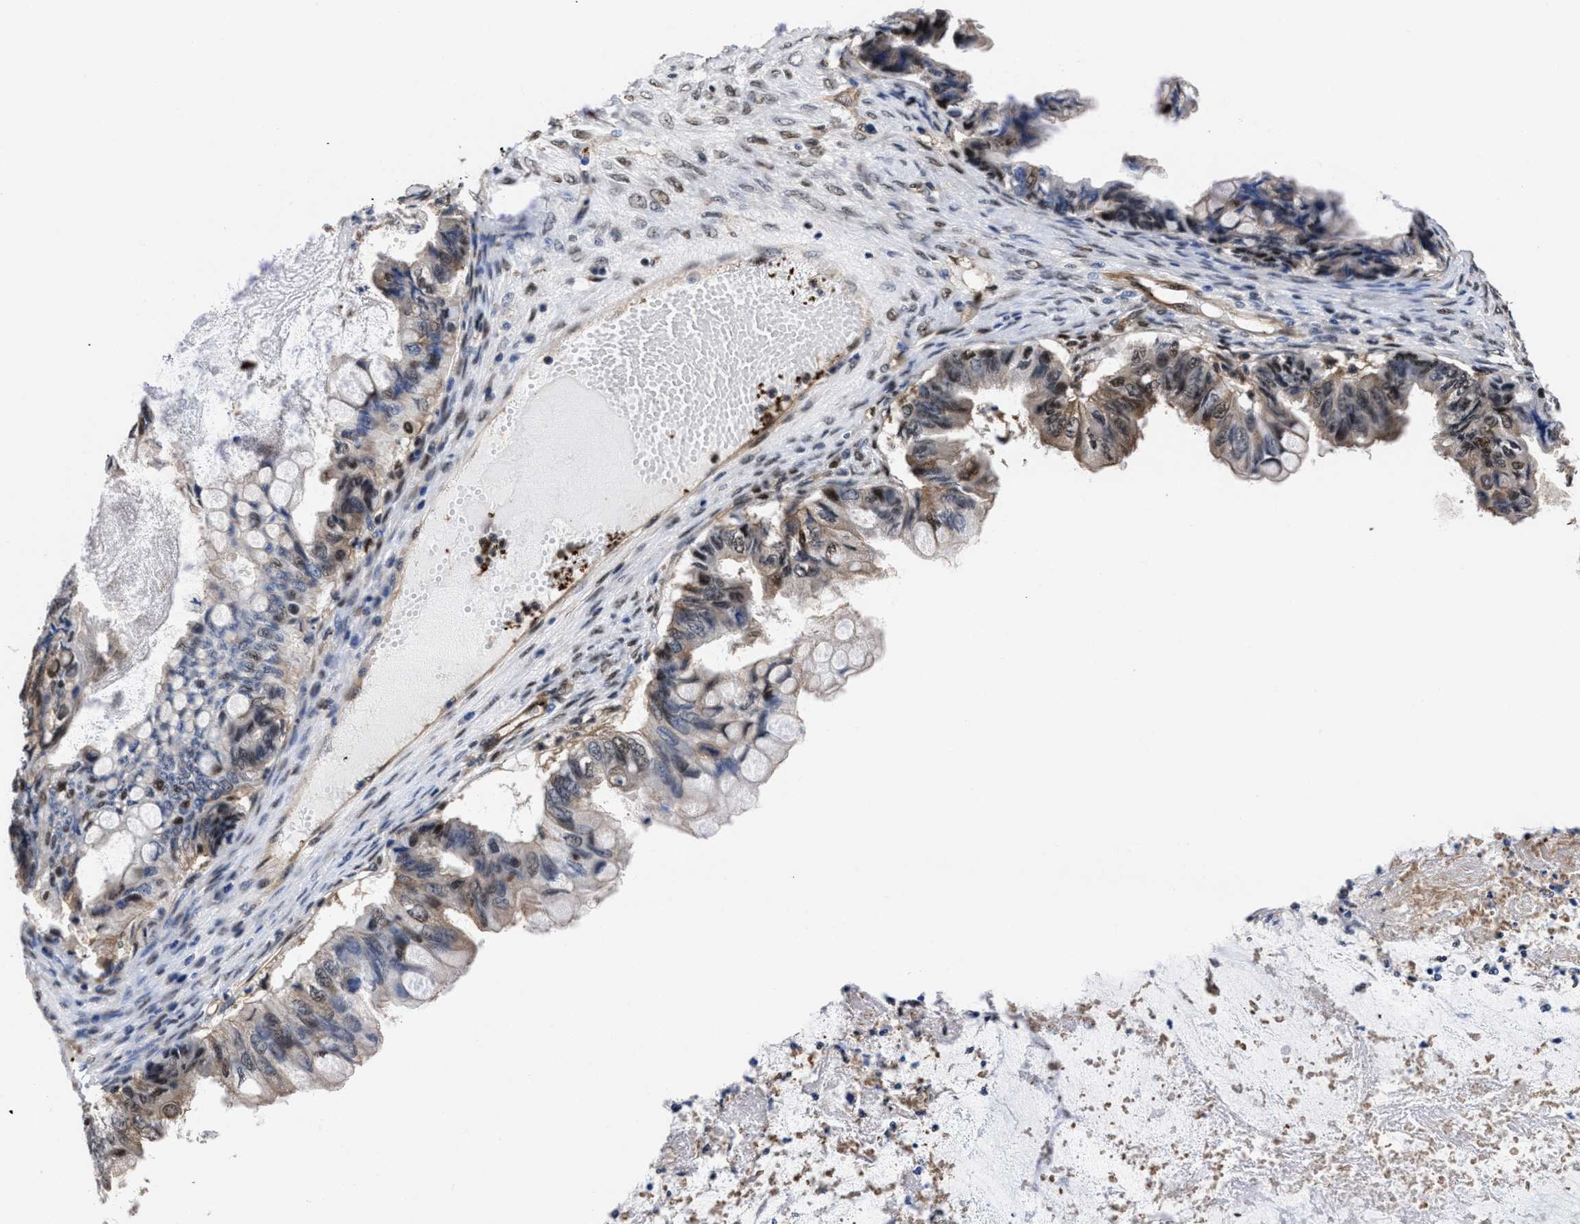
{"staining": {"intensity": "weak", "quantity": "25%-75%", "location": "cytoplasmic/membranous,nuclear"}, "tissue": "ovarian cancer", "cell_type": "Tumor cells", "image_type": "cancer", "snomed": [{"axis": "morphology", "description": "Cystadenocarcinoma, mucinous, NOS"}, {"axis": "topography", "description": "Ovary"}], "caption": "Immunohistochemistry (IHC) (DAB (3,3'-diaminobenzidine)) staining of human mucinous cystadenocarcinoma (ovarian) shows weak cytoplasmic/membranous and nuclear protein expression in about 25%-75% of tumor cells. The staining is performed using DAB brown chromogen to label protein expression. The nuclei are counter-stained blue using hematoxylin.", "gene": "ACLY", "patient": {"sex": "female", "age": 80}}